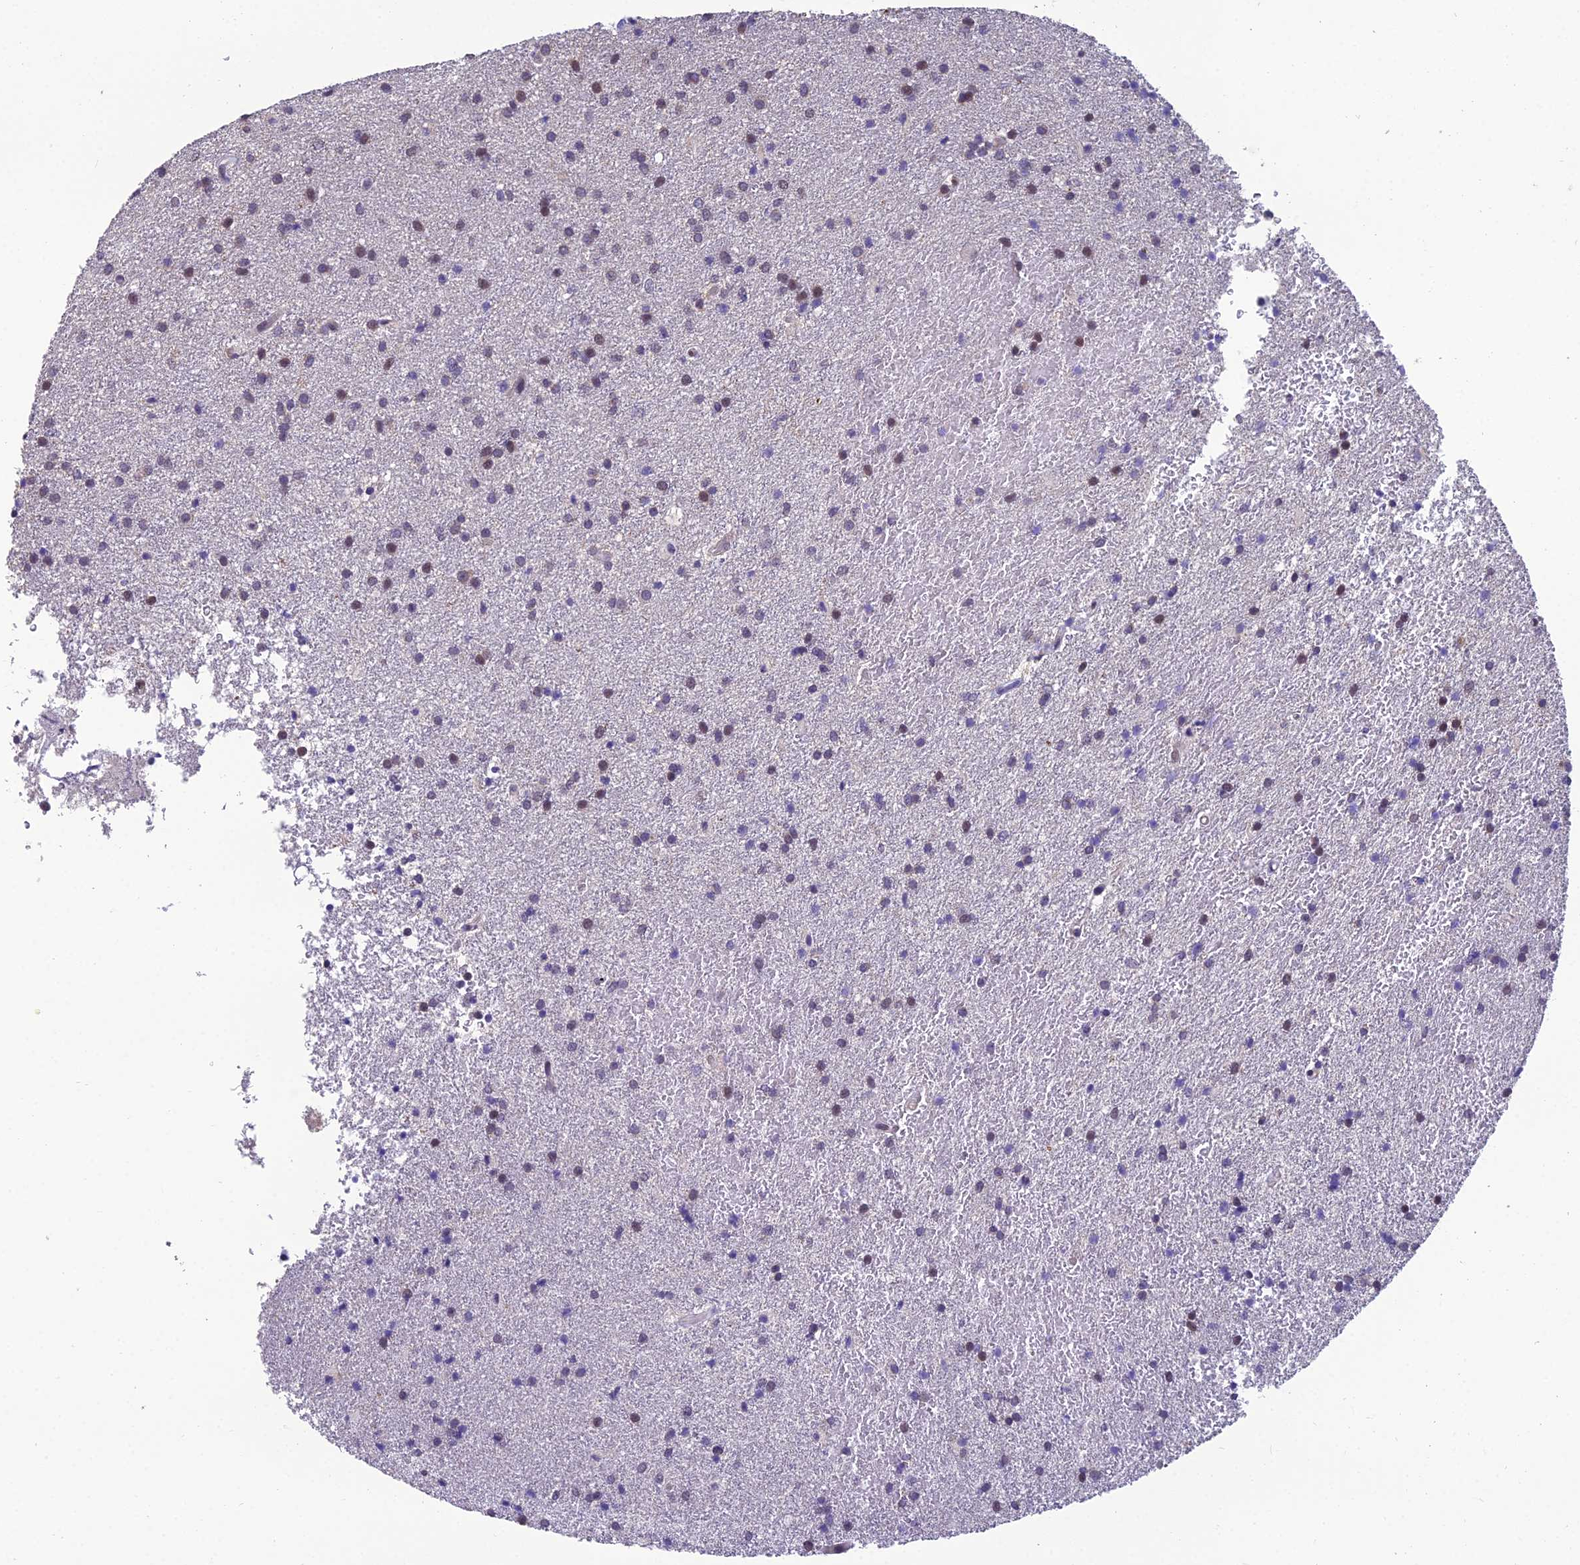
{"staining": {"intensity": "negative", "quantity": "none", "location": "none"}, "tissue": "glioma", "cell_type": "Tumor cells", "image_type": "cancer", "snomed": [{"axis": "morphology", "description": "Glioma, malignant, High grade"}, {"axis": "topography", "description": "Brain"}], "caption": "IHC image of human malignant glioma (high-grade) stained for a protein (brown), which demonstrates no staining in tumor cells.", "gene": "GRWD1", "patient": {"sex": "female", "age": 50}}